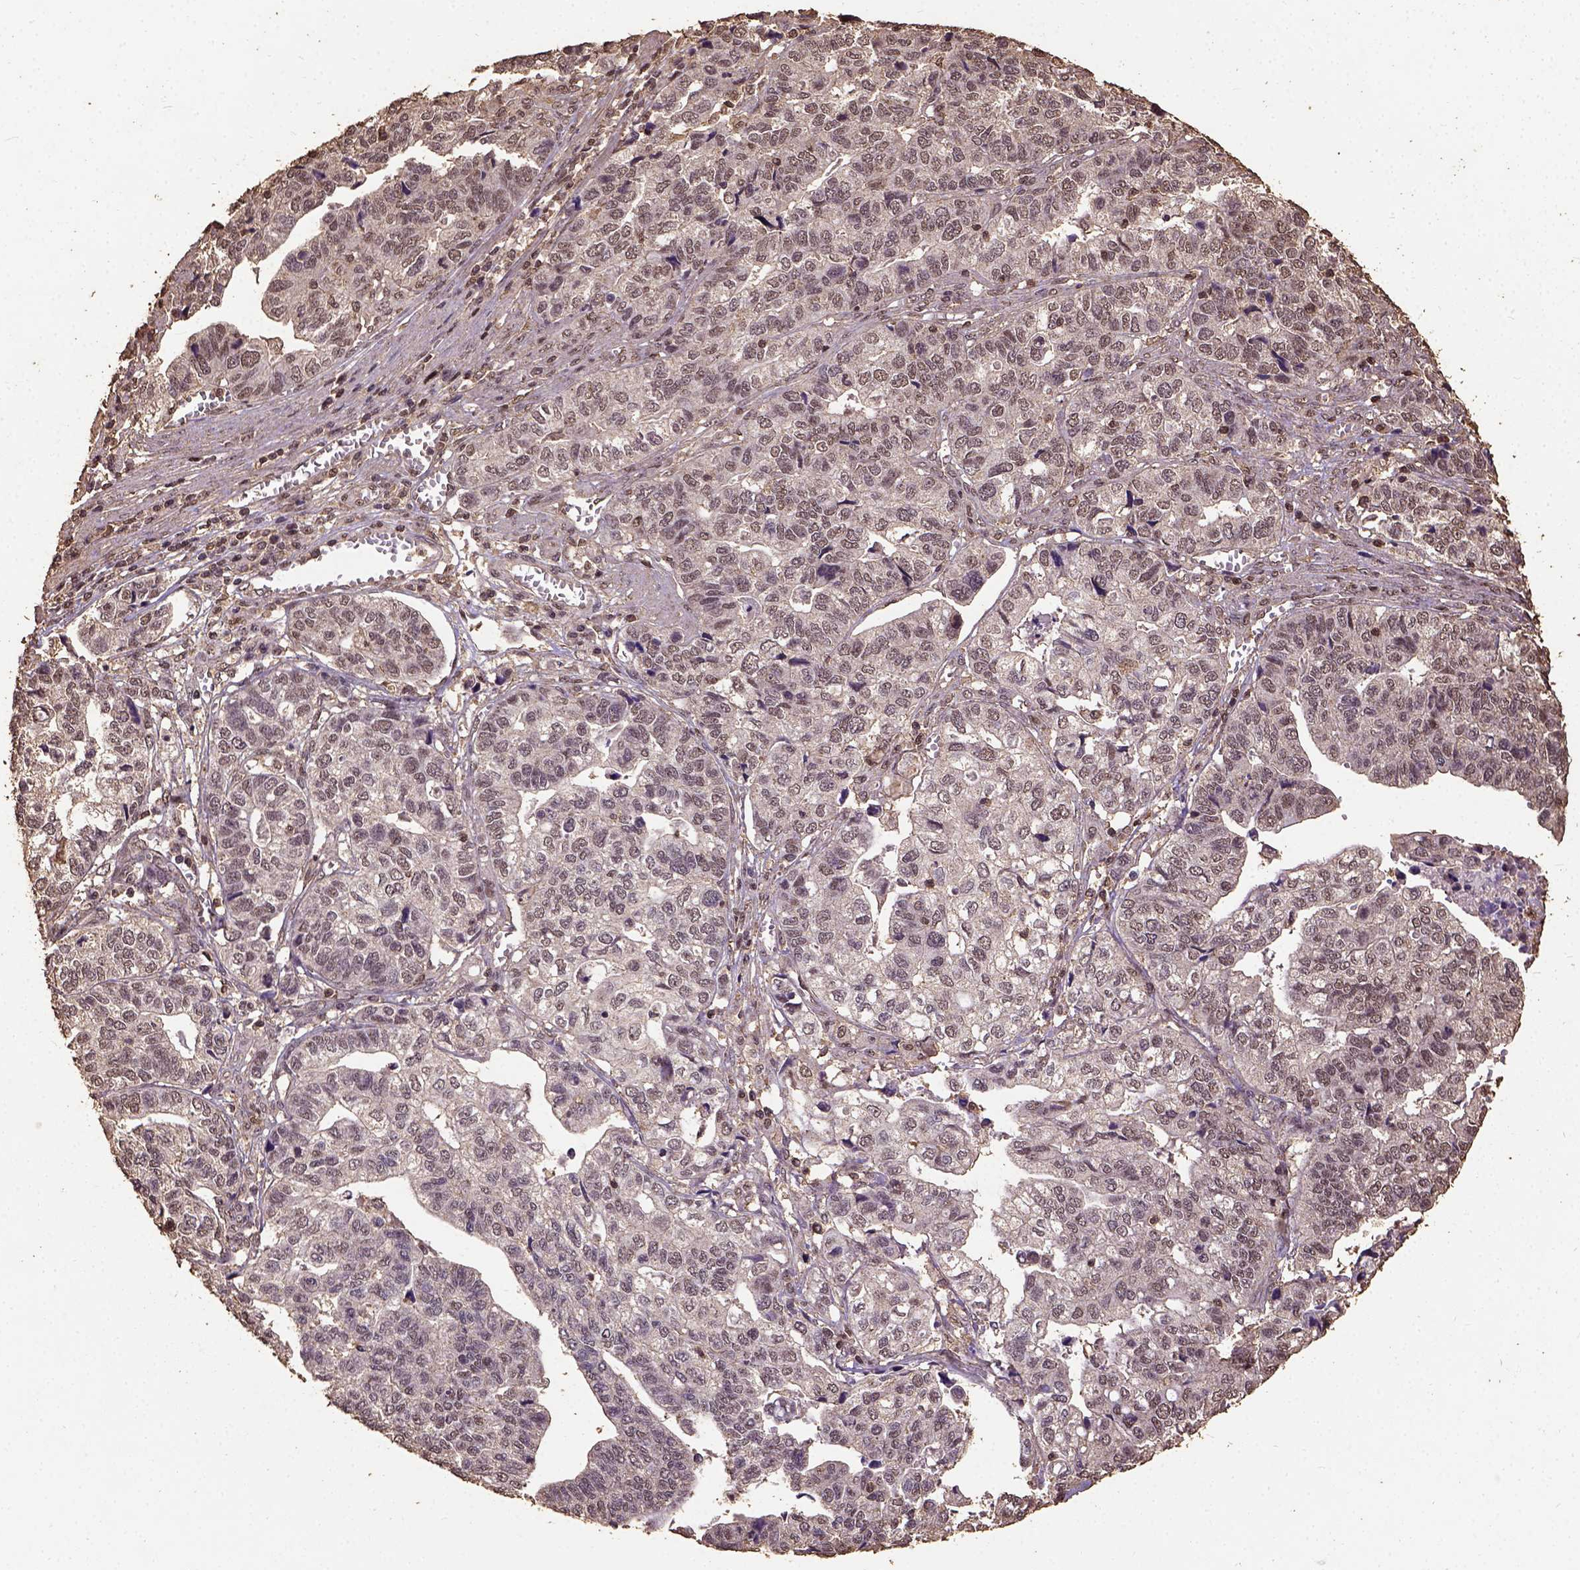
{"staining": {"intensity": "weak", "quantity": "25%-75%", "location": "nuclear"}, "tissue": "stomach cancer", "cell_type": "Tumor cells", "image_type": "cancer", "snomed": [{"axis": "morphology", "description": "Adenocarcinoma, NOS"}, {"axis": "topography", "description": "Stomach, upper"}], "caption": "Approximately 25%-75% of tumor cells in human stomach cancer (adenocarcinoma) show weak nuclear protein positivity as visualized by brown immunohistochemical staining.", "gene": "NACC1", "patient": {"sex": "female", "age": 67}}